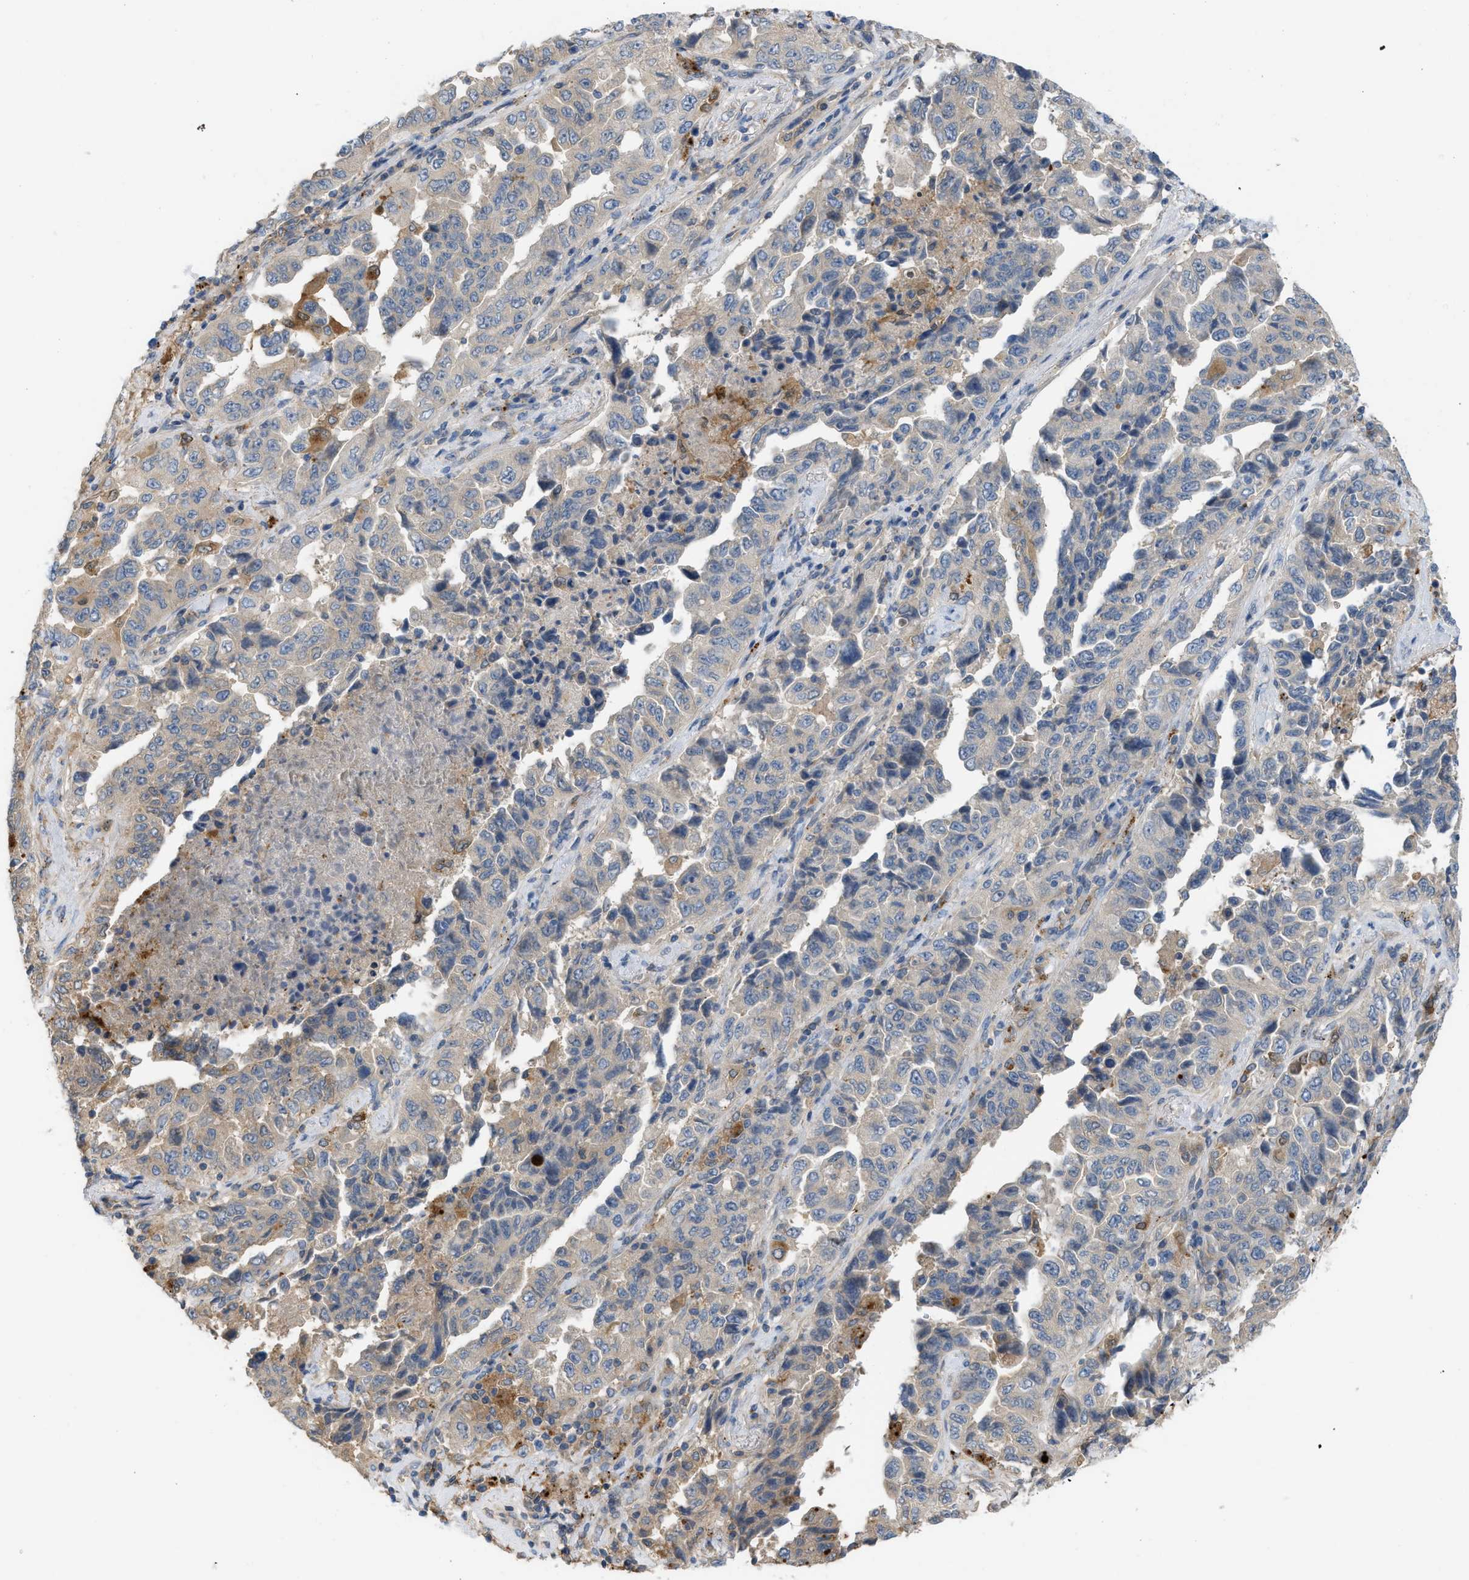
{"staining": {"intensity": "weak", "quantity": ">75%", "location": "cytoplasmic/membranous"}, "tissue": "lung cancer", "cell_type": "Tumor cells", "image_type": "cancer", "snomed": [{"axis": "morphology", "description": "Adenocarcinoma, NOS"}, {"axis": "topography", "description": "Lung"}], "caption": "Protein positivity by immunohistochemistry (IHC) exhibits weak cytoplasmic/membranous positivity in approximately >75% of tumor cells in lung cancer (adenocarcinoma).", "gene": "CSTB", "patient": {"sex": "female", "age": 51}}